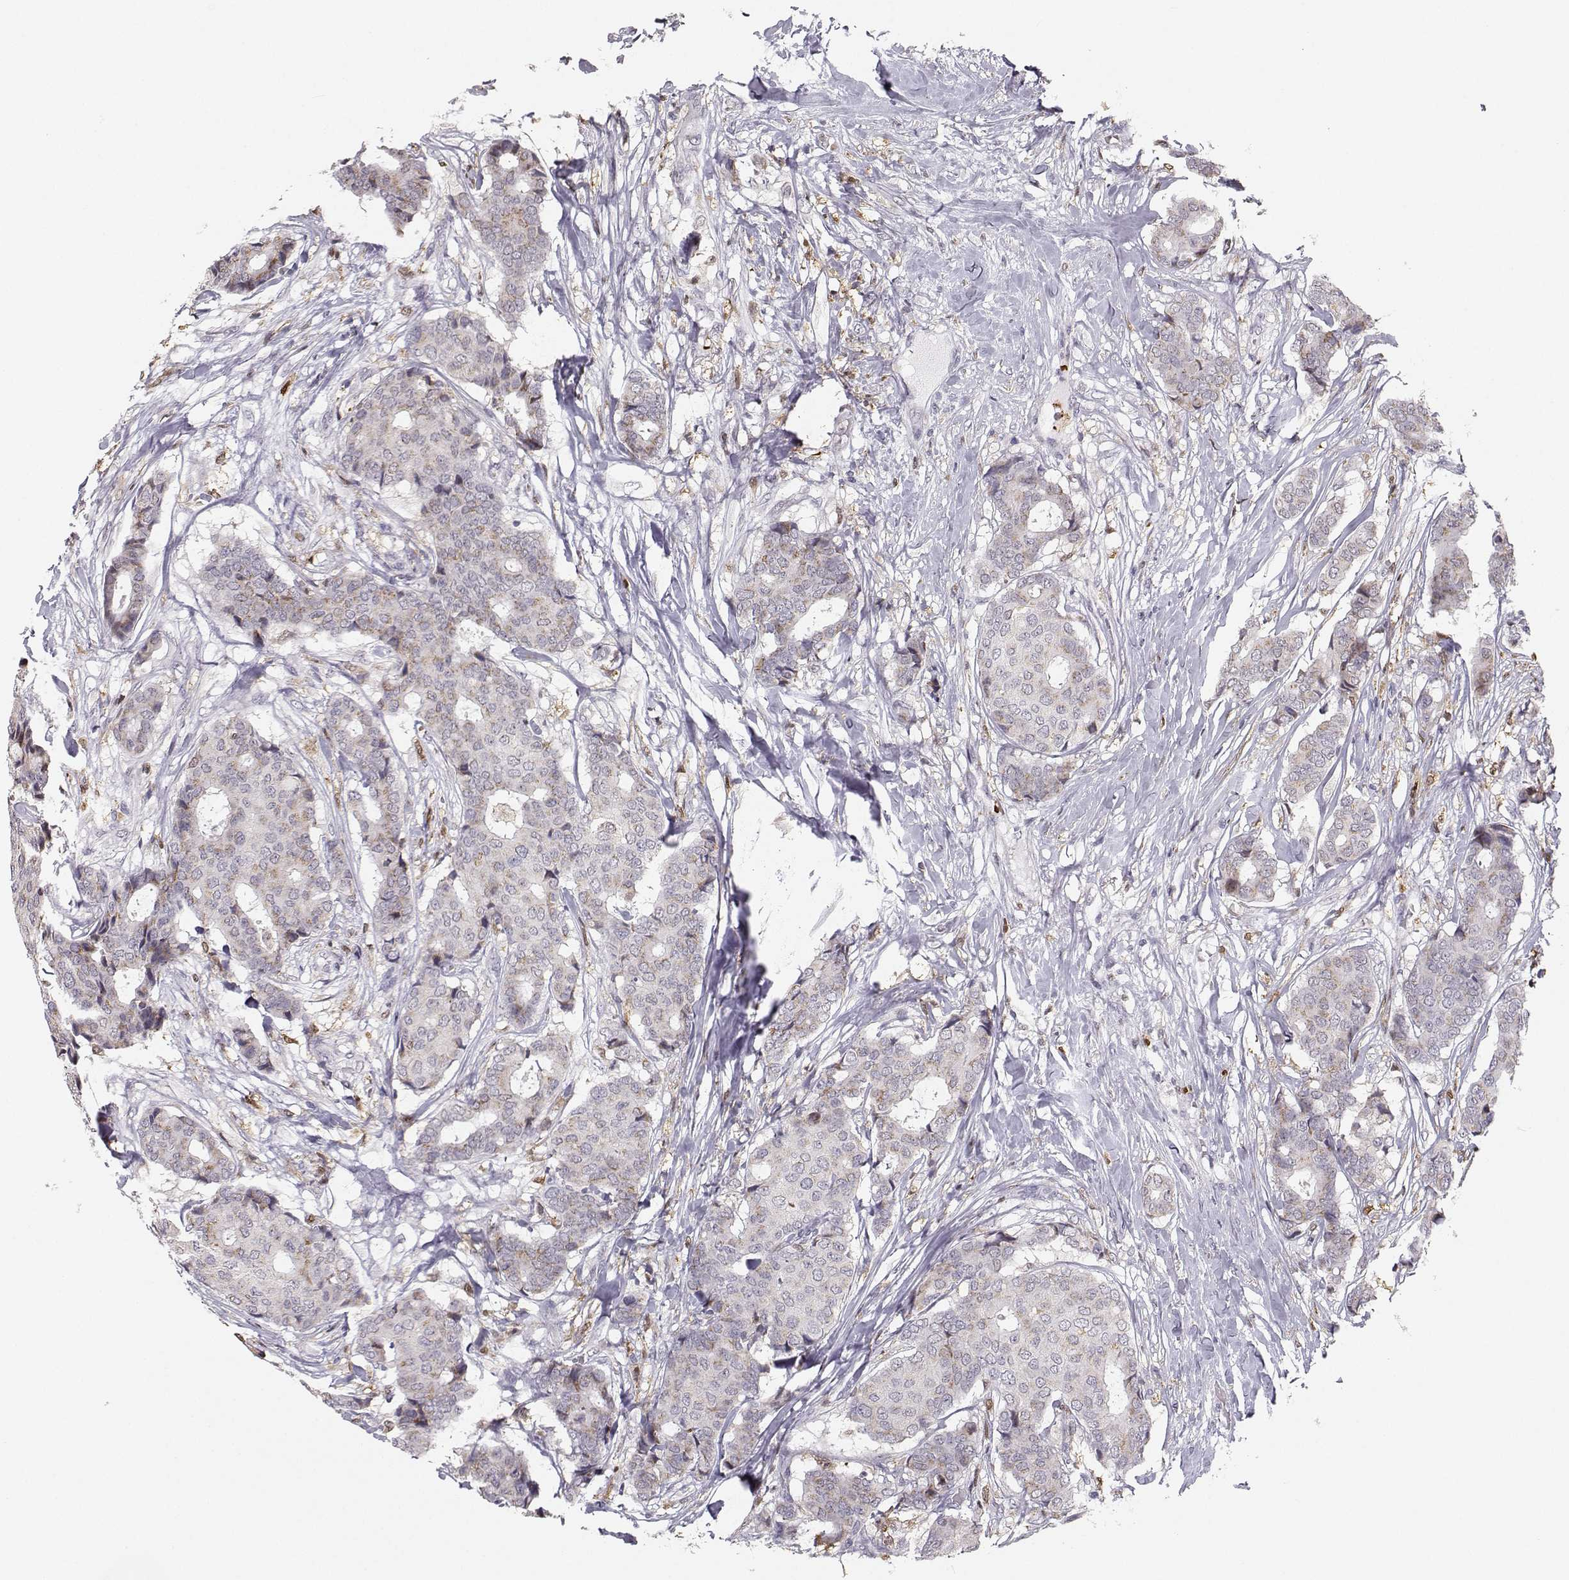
{"staining": {"intensity": "weak", "quantity": "<25%", "location": "cytoplasmic/membranous"}, "tissue": "breast cancer", "cell_type": "Tumor cells", "image_type": "cancer", "snomed": [{"axis": "morphology", "description": "Duct carcinoma"}, {"axis": "topography", "description": "Breast"}], "caption": "A photomicrograph of infiltrating ductal carcinoma (breast) stained for a protein reveals no brown staining in tumor cells.", "gene": "HTR7", "patient": {"sex": "female", "age": 75}}